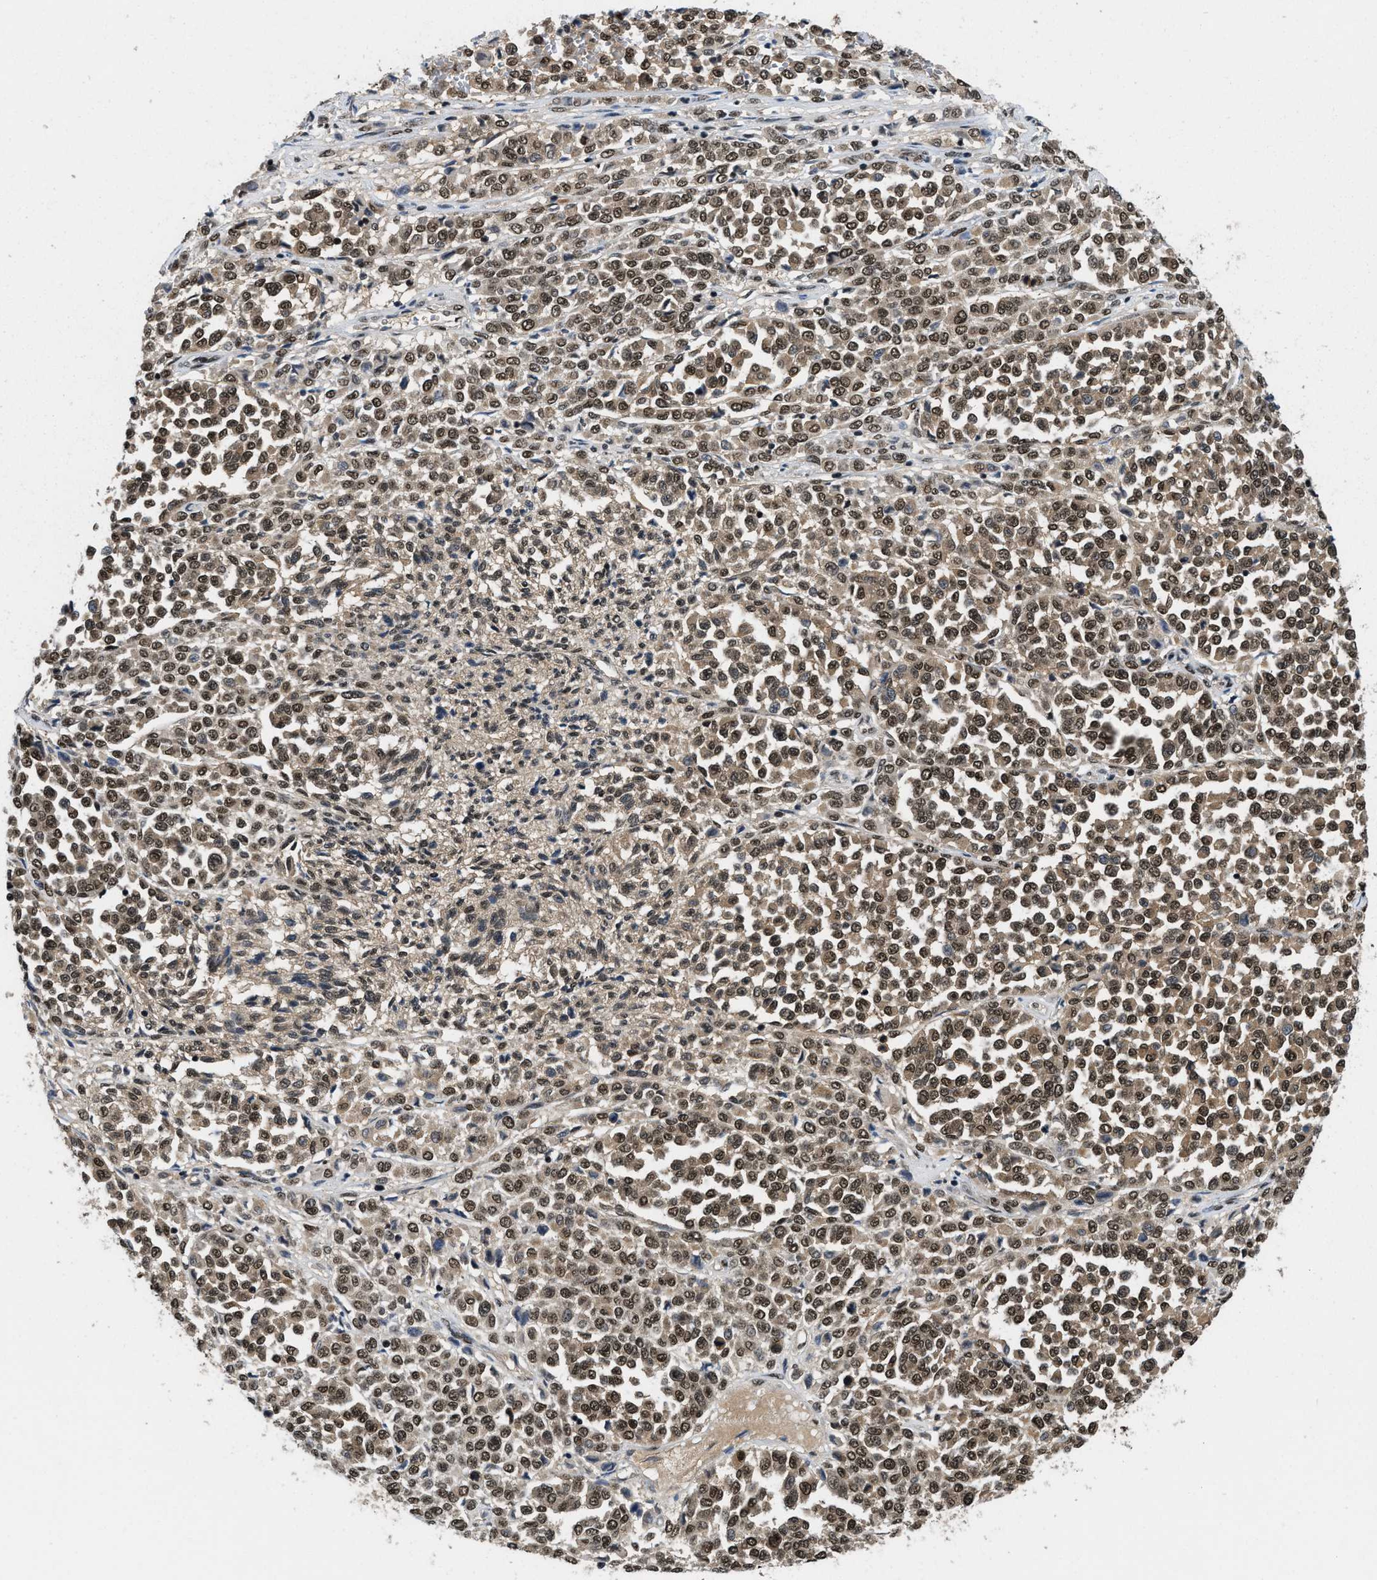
{"staining": {"intensity": "moderate", "quantity": ">75%", "location": "cytoplasmic/membranous,nuclear"}, "tissue": "melanoma", "cell_type": "Tumor cells", "image_type": "cancer", "snomed": [{"axis": "morphology", "description": "Malignant melanoma, Metastatic site"}, {"axis": "topography", "description": "Pancreas"}], "caption": "DAB (3,3'-diaminobenzidine) immunohistochemical staining of human melanoma shows moderate cytoplasmic/membranous and nuclear protein positivity in about >75% of tumor cells.", "gene": "SAFB", "patient": {"sex": "female", "age": 30}}